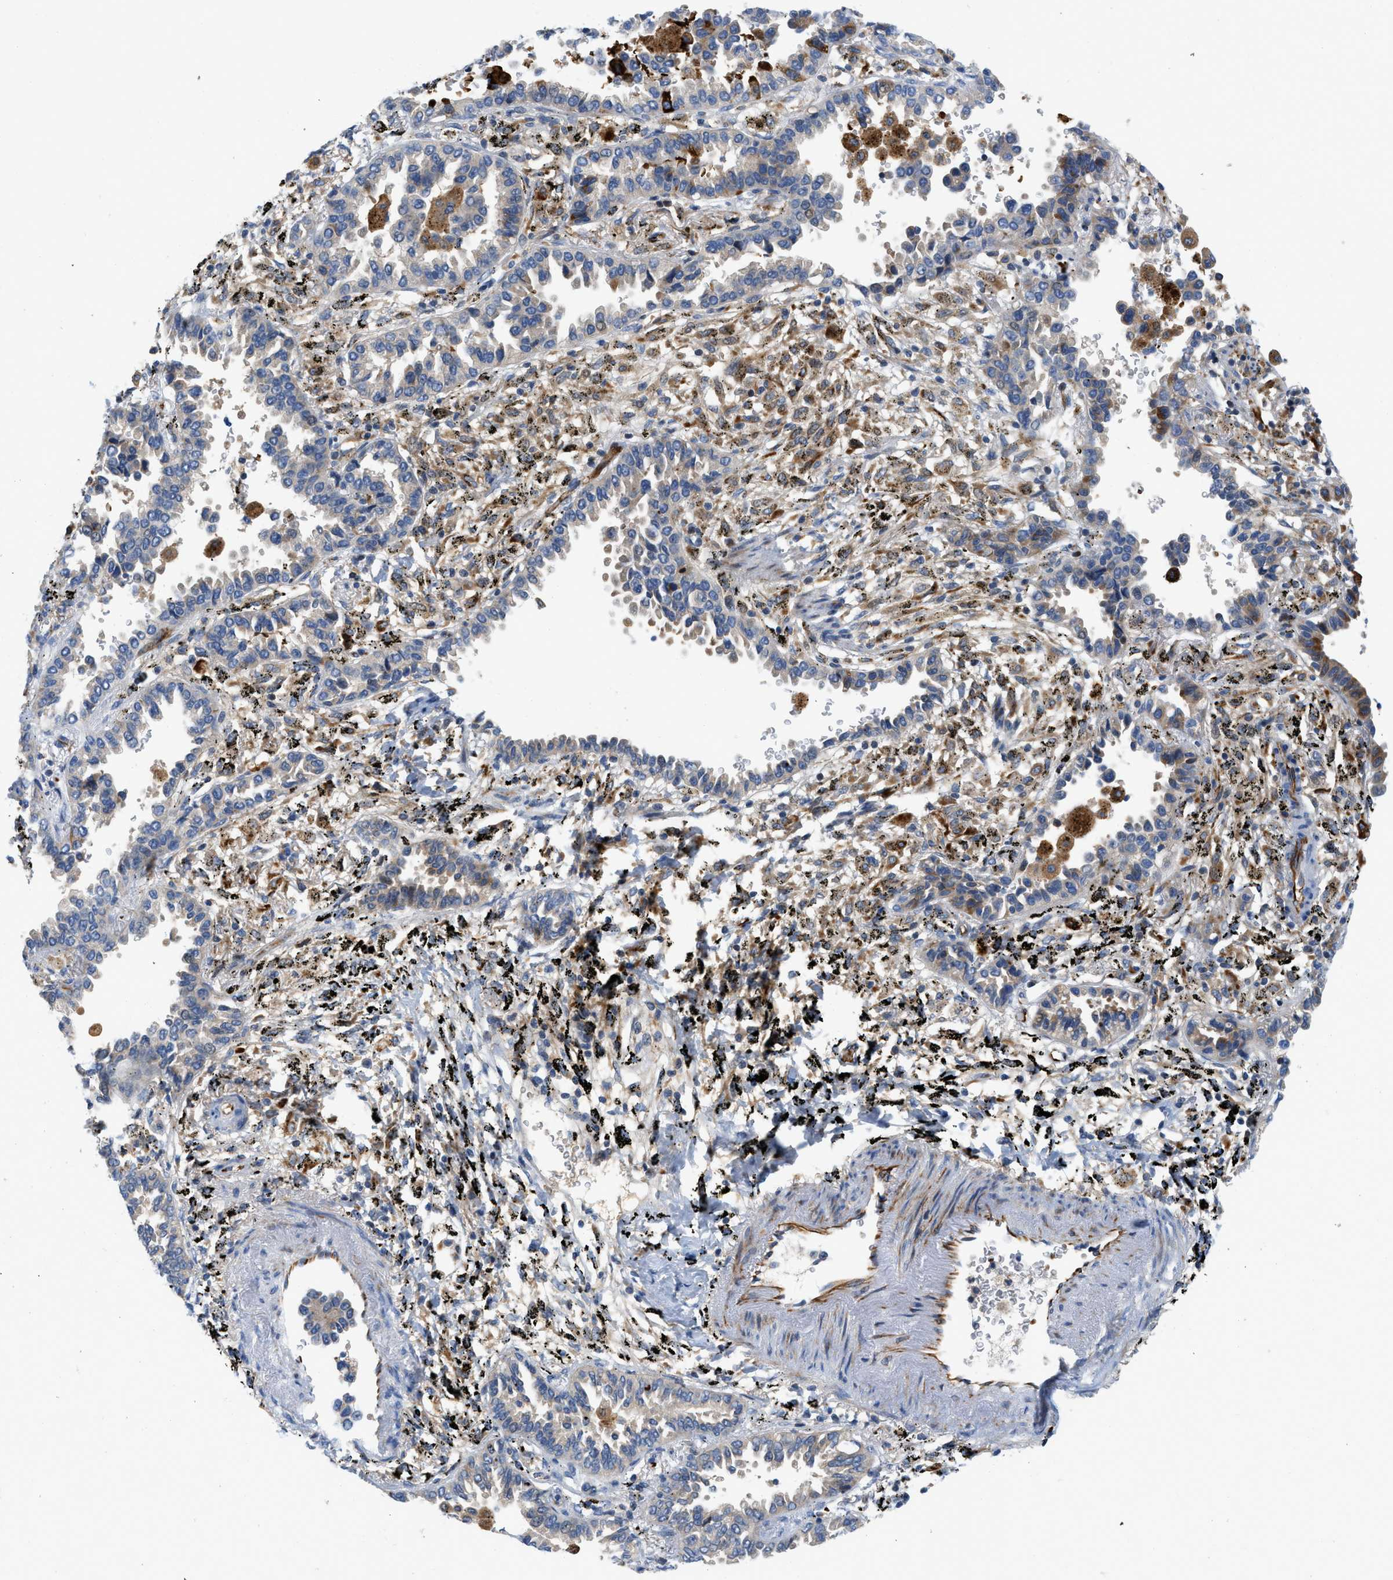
{"staining": {"intensity": "weak", "quantity": "<25%", "location": "cytoplasmic/membranous"}, "tissue": "lung cancer", "cell_type": "Tumor cells", "image_type": "cancer", "snomed": [{"axis": "morphology", "description": "Normal tissue, NOS"}, {"axis": "morphology", "description": "Adenocarcinoma, NOS"}, {"axis": "topography", "description": "Lung"}], "caption": "High magnification brightfield microscopy of lung cancer stained with DAB (3,3'-diaminobenzidine) (brown) and counterstained with hematoxylin (blue): tumor cells show no significant positivity.", "gene": "ZNF831", "patient": {"sex": "male", "age": 59}}